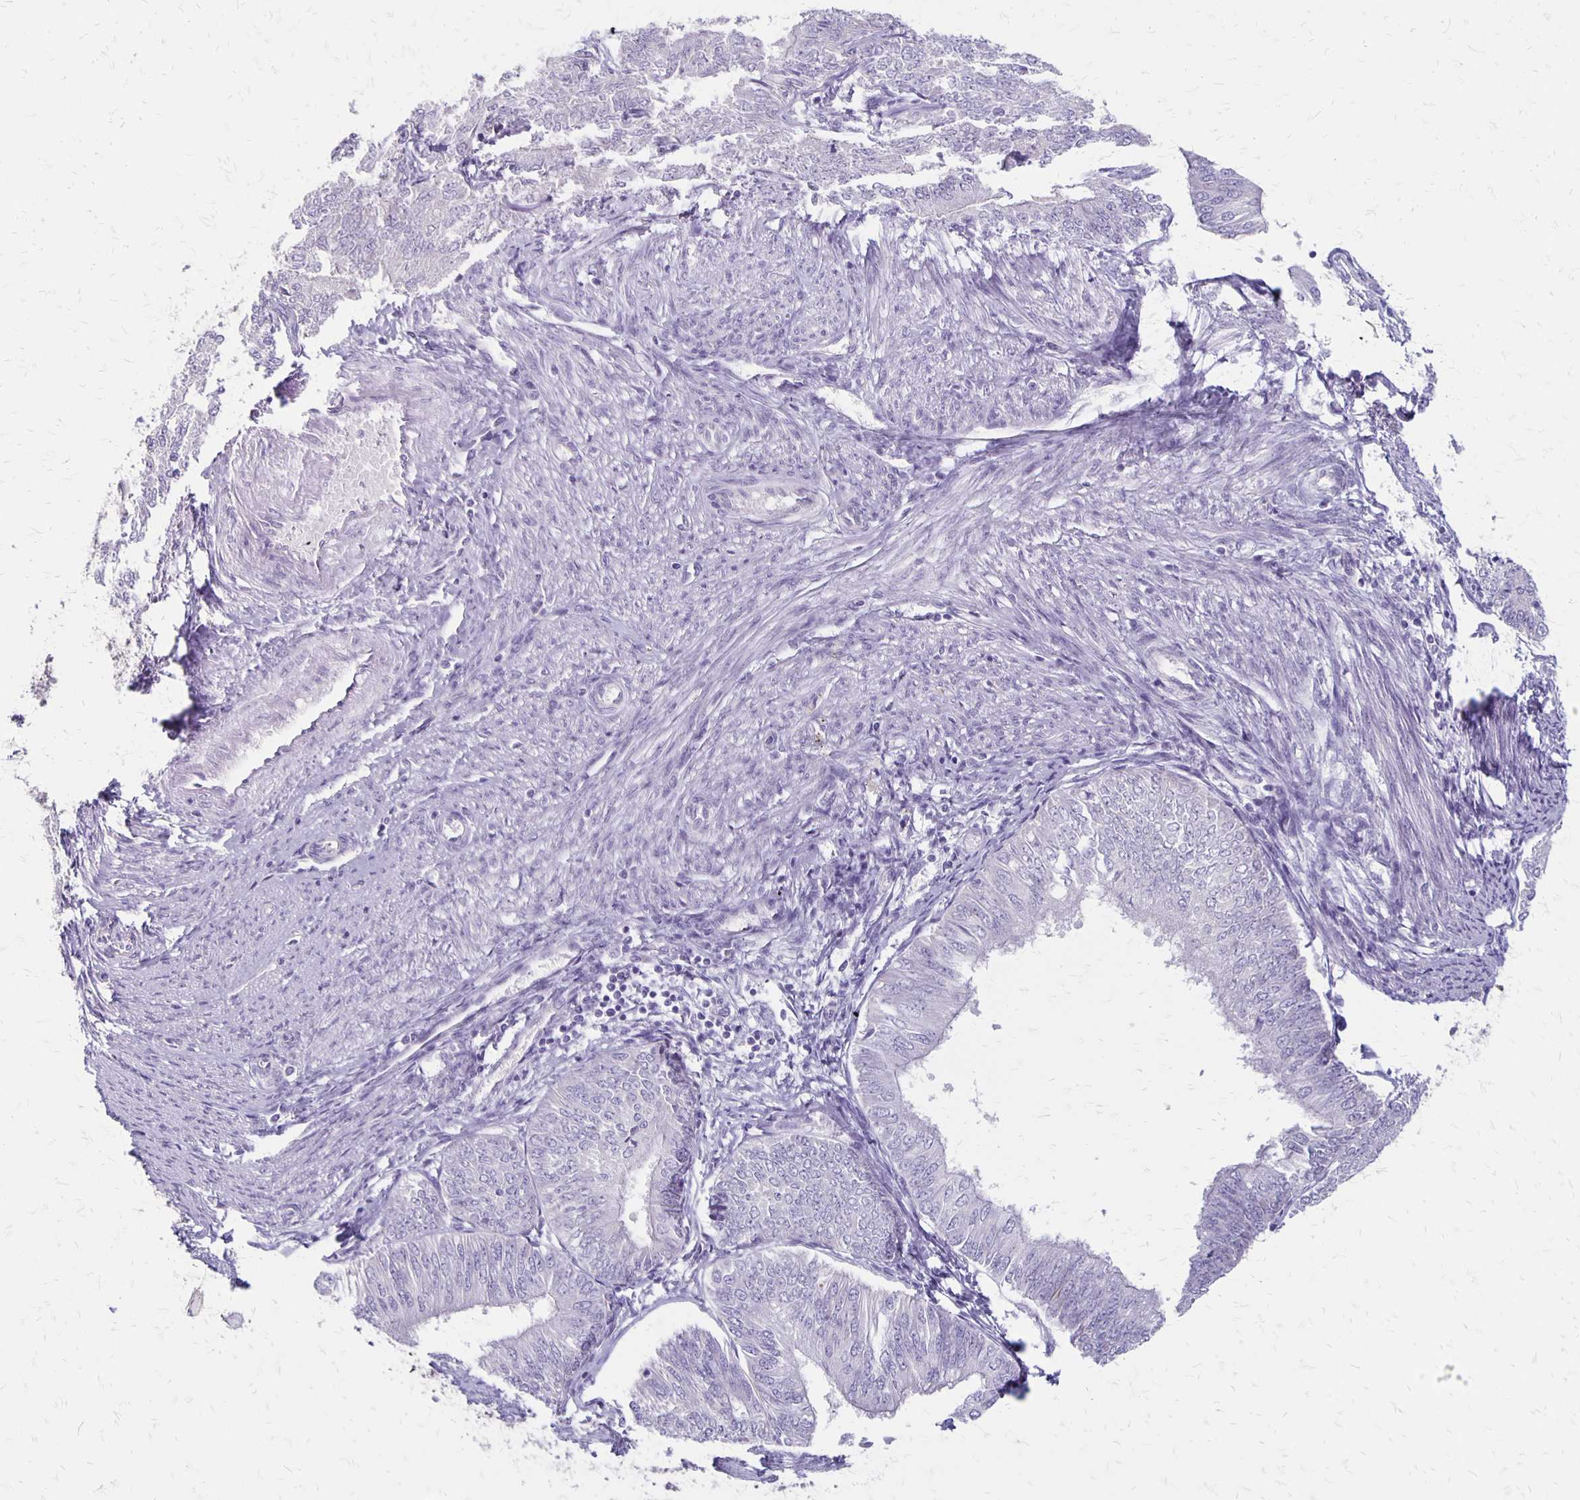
{"staining": {"intensity": "negative", "quantity": "none", "location": "none"}, "tissue": "endometrial cancer", "cell_type": "Tumor cells", "image_type": "cancer", "snomed": [{"axis": "morphology", "description": "Adenocarcinoma, NOS"}, {"axis": "topography", "description": "Endometrium"}], "caption": "Tumor cells are negative for brown protein staining in endometrial cancer (adenocarcinoma).", "gene": "HOMER1", "patient": {"sex": "female", "age": 58}}